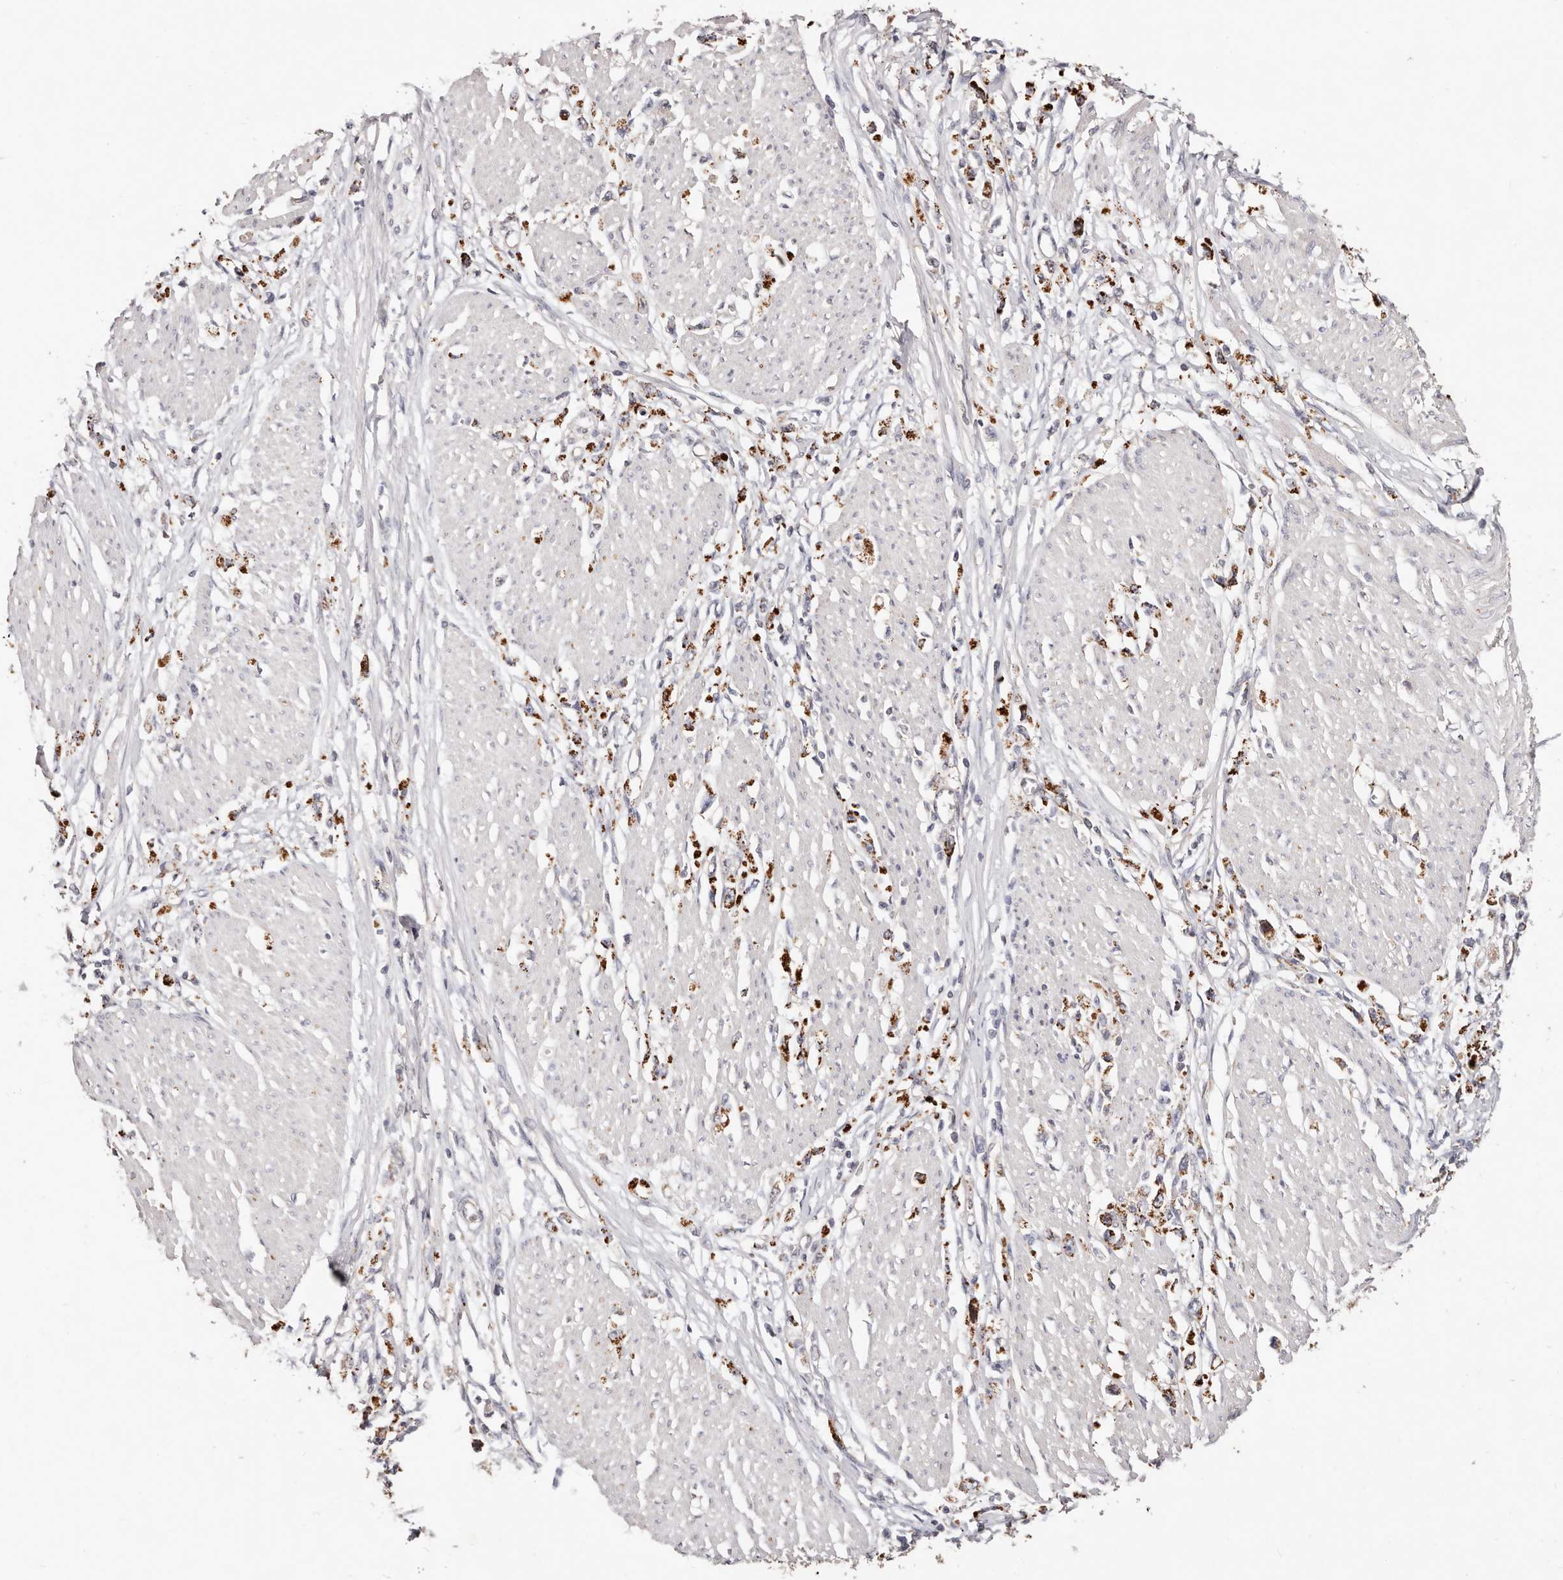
{"staining": {"intensity": "moderate", "quantity": ">75%", "location": "cytoplasmic/membranous"}, "tissue": "stomach cancer", "cell_type": "Tumor cells", "image_type": "cancer", "snomed": [{"axis": "morphology", "description": "Adenocarcinoma, NOS"}, {"axis": "topography", "description": "Stomach"}], "caption": "IHC of stomach adenocarcinoma reveals medium levels of moderate cytoplasmic/membranous expression in approximately >75% of tumor cells.", "gene": "THBS3", "patient": {"sex": "female", "age": 59}}